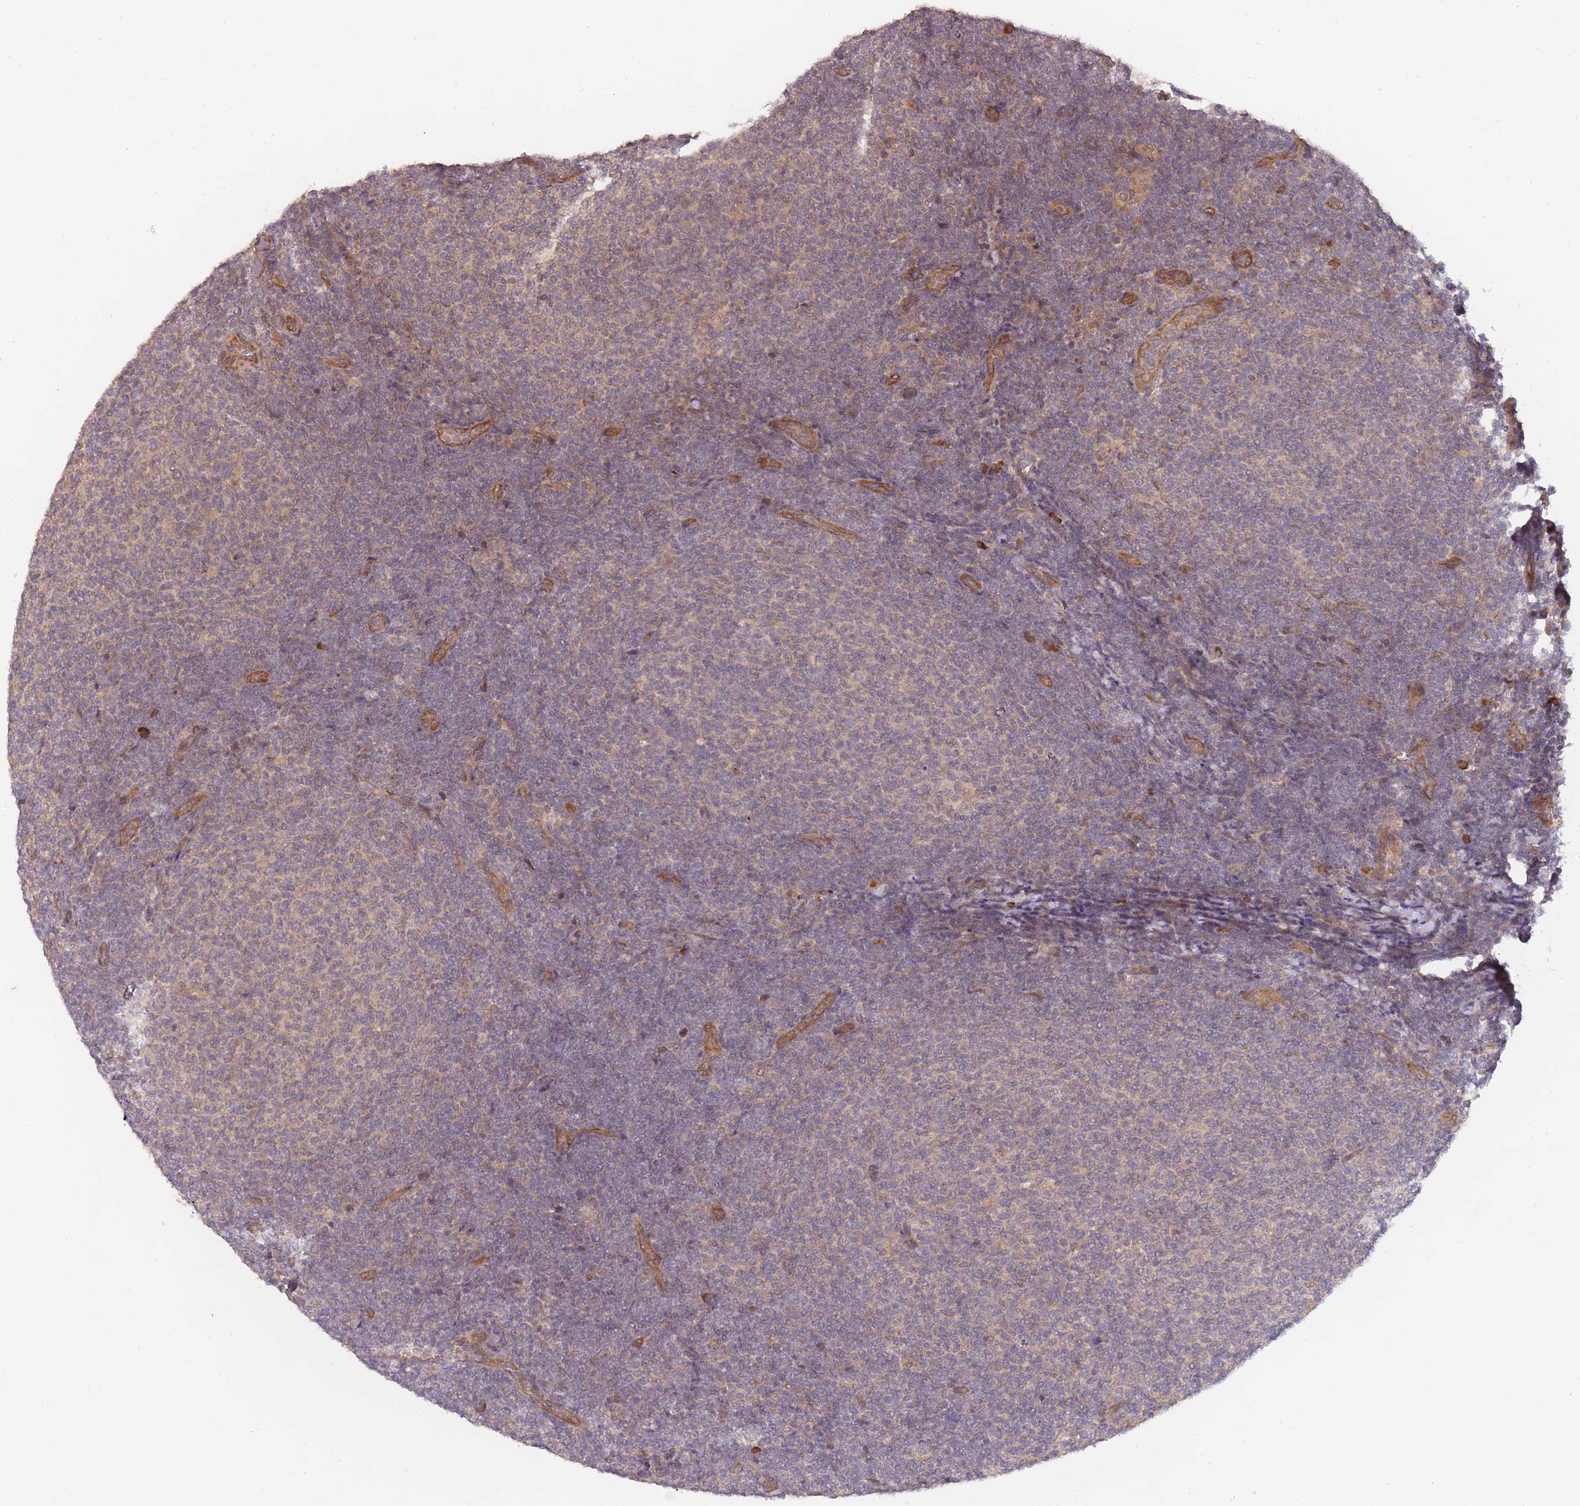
{"staining": {"intensity": "weak", "quantity": ">75%", "location": "cytoplasmic/membranous"}, "tissue": "lymphoma", "cell_type": "Tumor cells", "image_type": "cancer", "snomed": [{"axis": "morphology", "description": "Malignant lymphoma, non-Hodgkin's type, Low grade"}, {"axis": "topography", "description": "Lymph node"}], "caption": "Immunohistochemical staining of low-grade malignant lymphoma, non-Hodgkin's type exhibits low levels of weak cytoplasmic/membranous expression in about >75% of tumor cells.", "gene": "SMC6", "patient": {"sex": "male", "age": 66}}